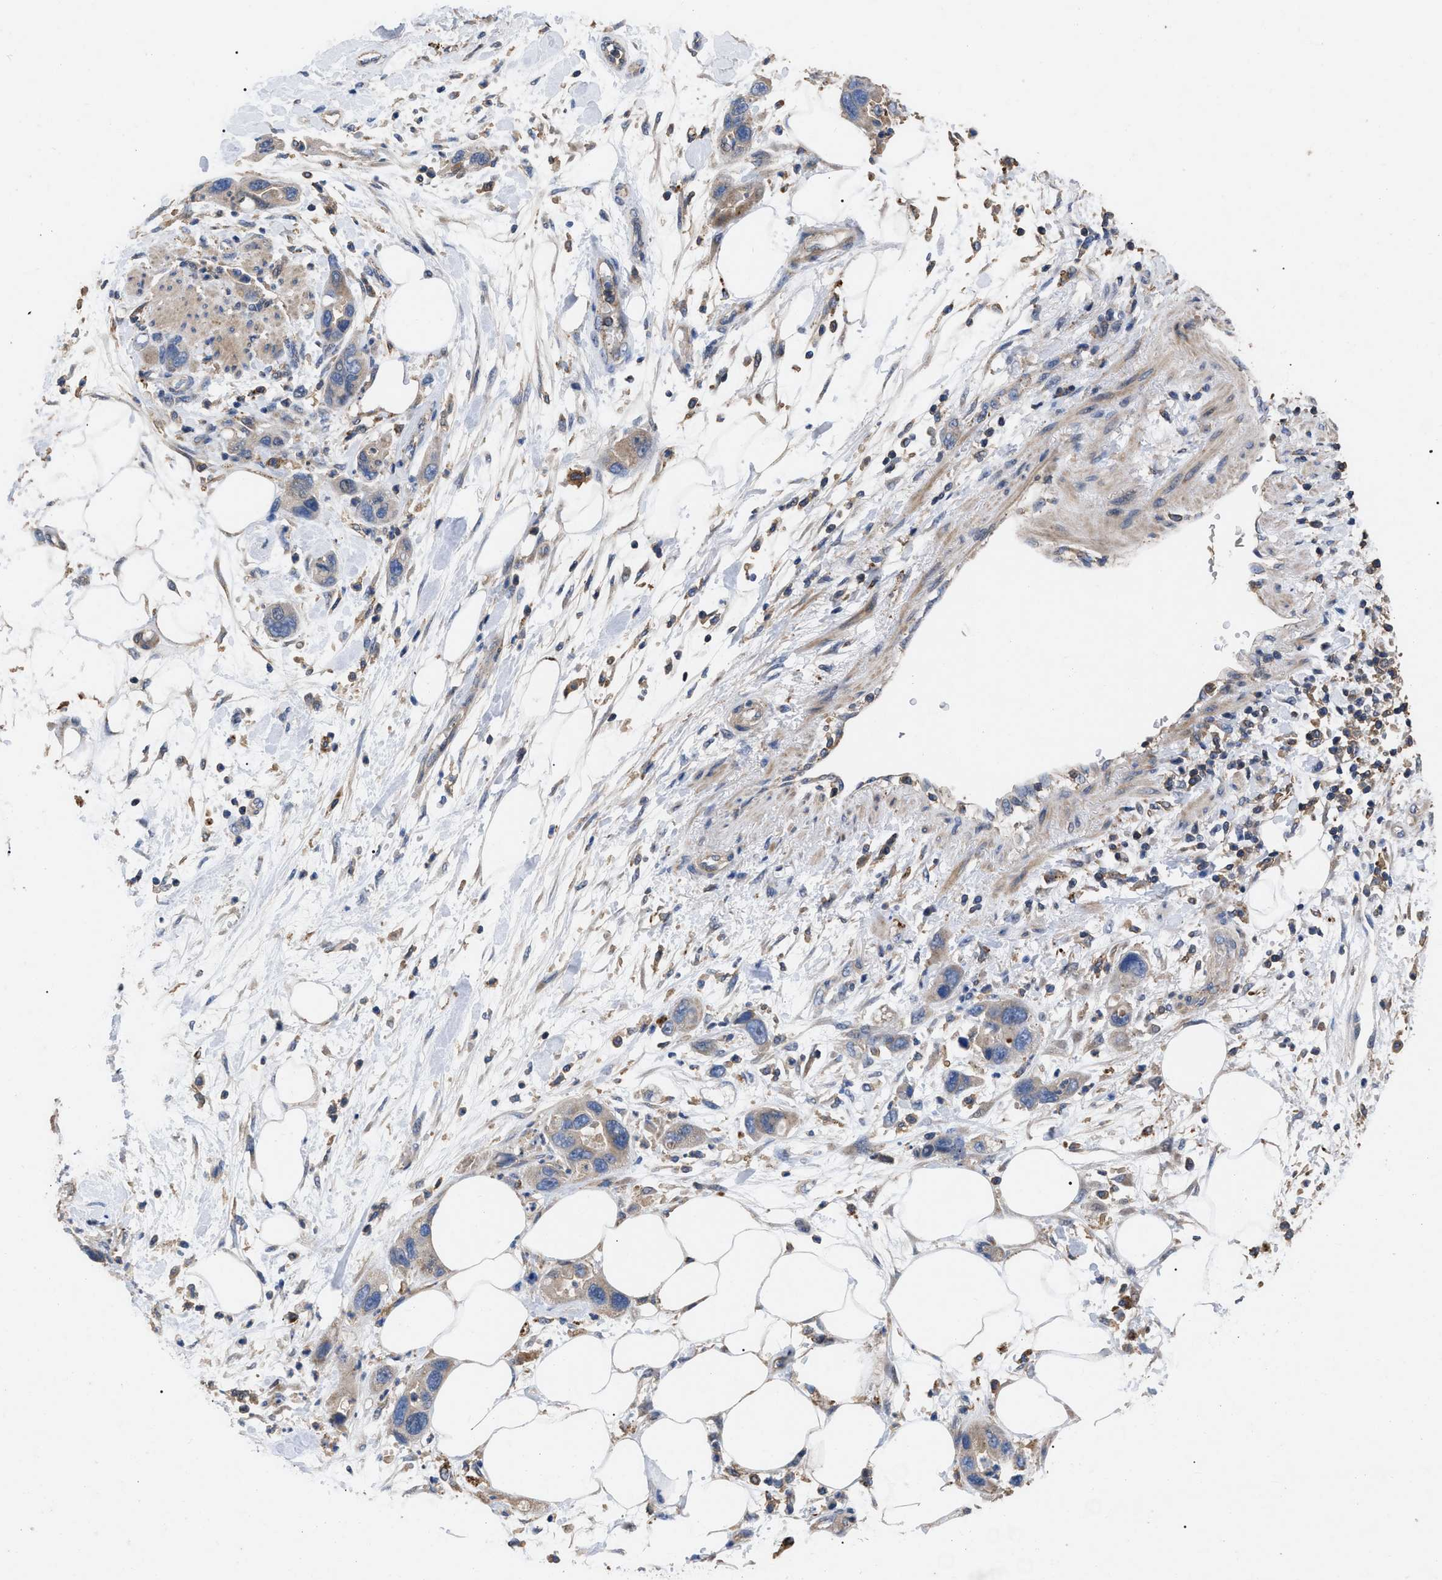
{"staining": {"intensity": "weak", "quantity": ">75%", "location": "cytoplasmic/membranous"}, "tissue": "pancreatic cancer", "cell_type": "Tumor cells", "image_type": "cancer", "snomed": [{"axis": "morphology", "description": "Normal tissue, NOS"}, {"axis": "morphology", "description": "Adenocarcinoma, NOS"}, {"axis": "topography", "description": "Pancreas"}], "caption": "Adenocarcinoma (pancreatic) was stained to show a protein in brown. There is low levels of weak cytoplasmic/membranous expression in approximately >75% of tumor cells.", "gene": "FAM171A2", "patient": {"sex": "female", "age": 71}}